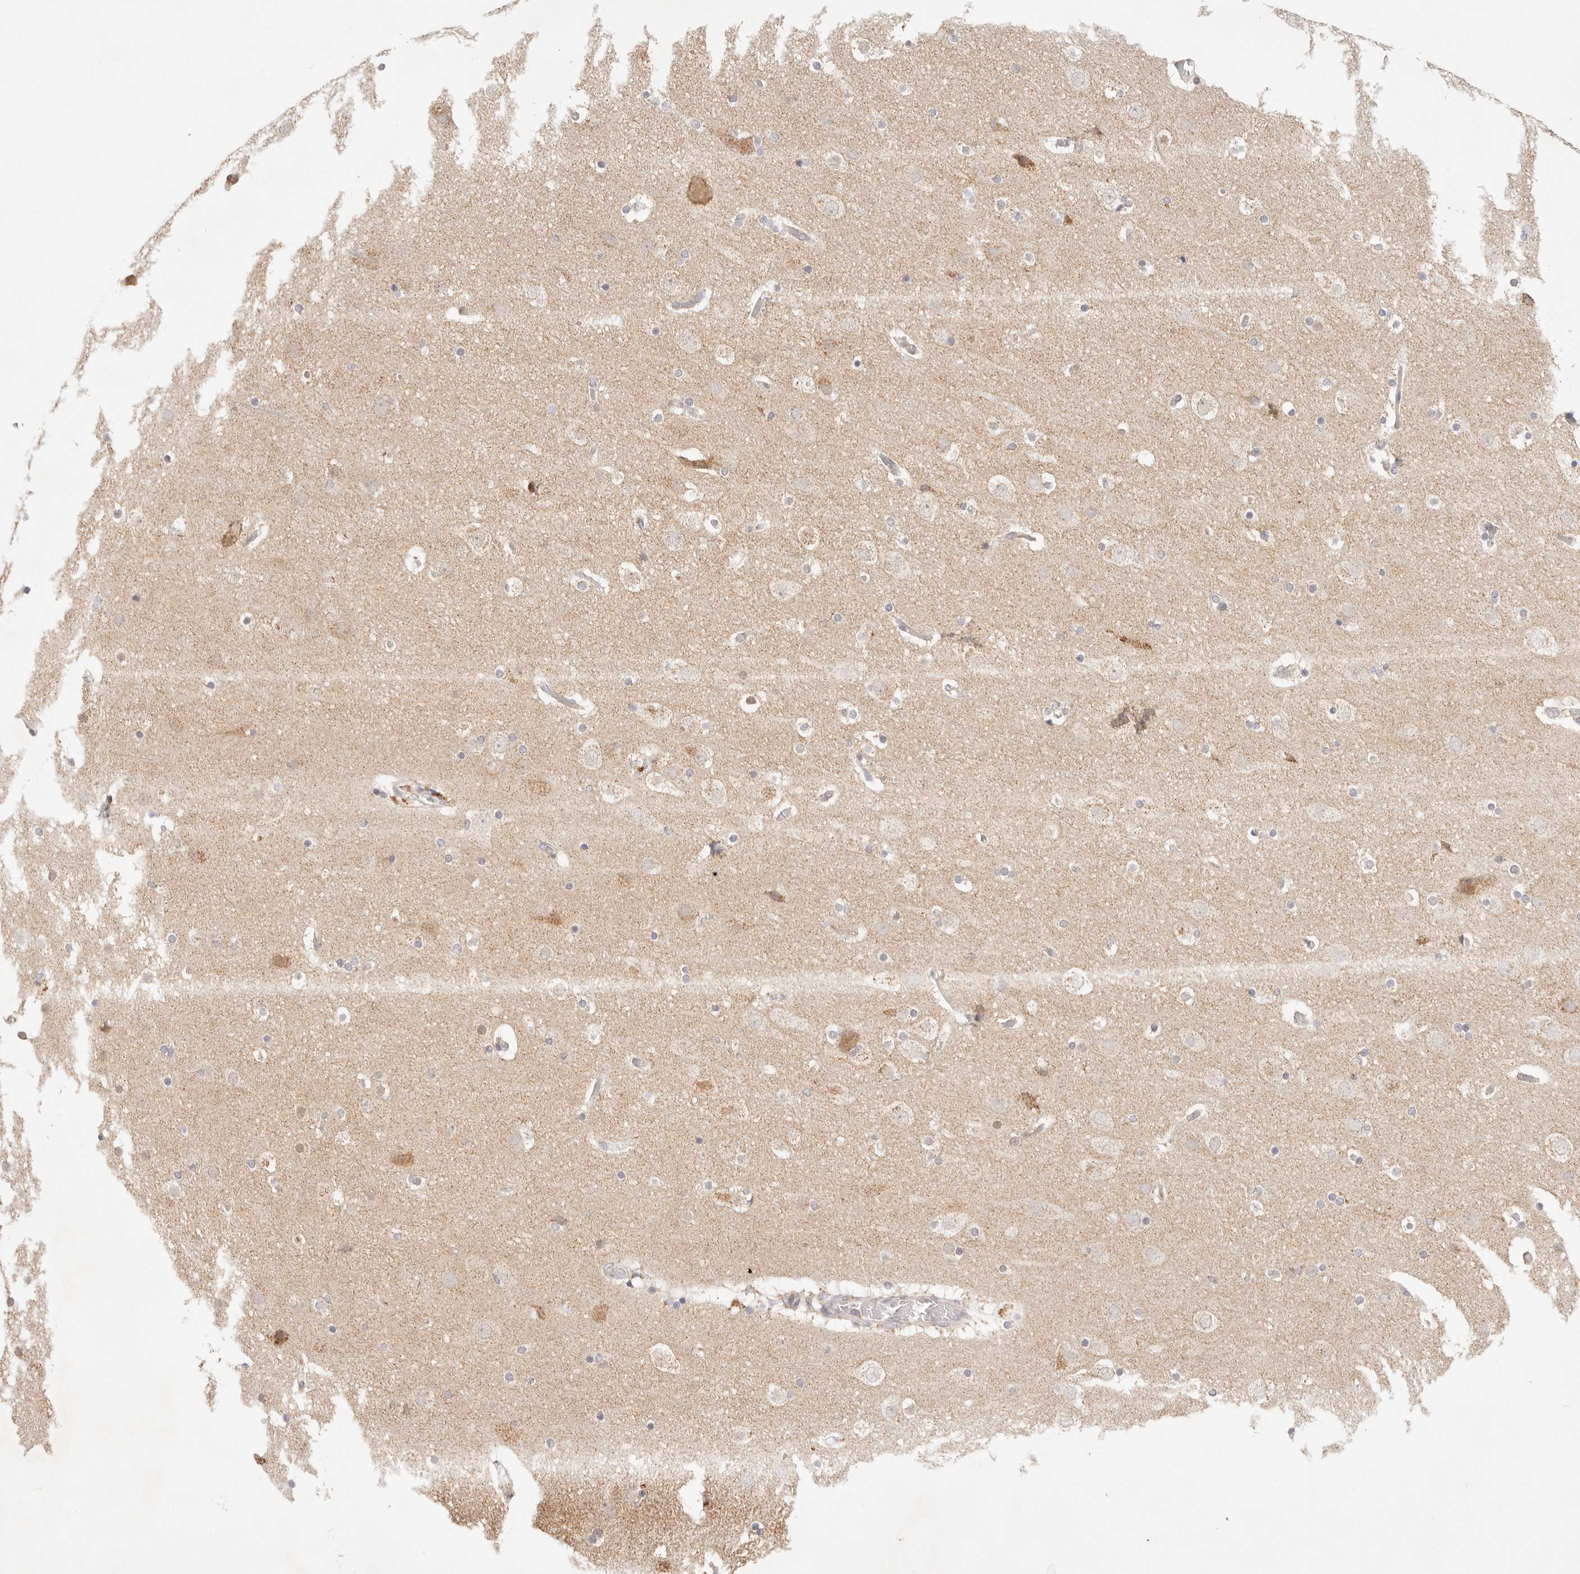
{"staining": {"intensity": "negative", "quantity": "none", "location": "none"}, "tissue": "cerebral cortex", "cell_type": "Endothelial cells", "image_type": "normal", "snomed": [{"axis": "morphology", "description": "Normal tissue, NOS"}, {"axis": "topography", "description": "Cerebral cortex"}], "caption": "IHC image of unremarkable cerebral cortex: human cerebral cortex stained with DAB (3,3'-diaminobenzidine) displays no significant protein expression in endothelial cells.", "gene": "COA6", "patient": {"sex": "male", "age": 57}}